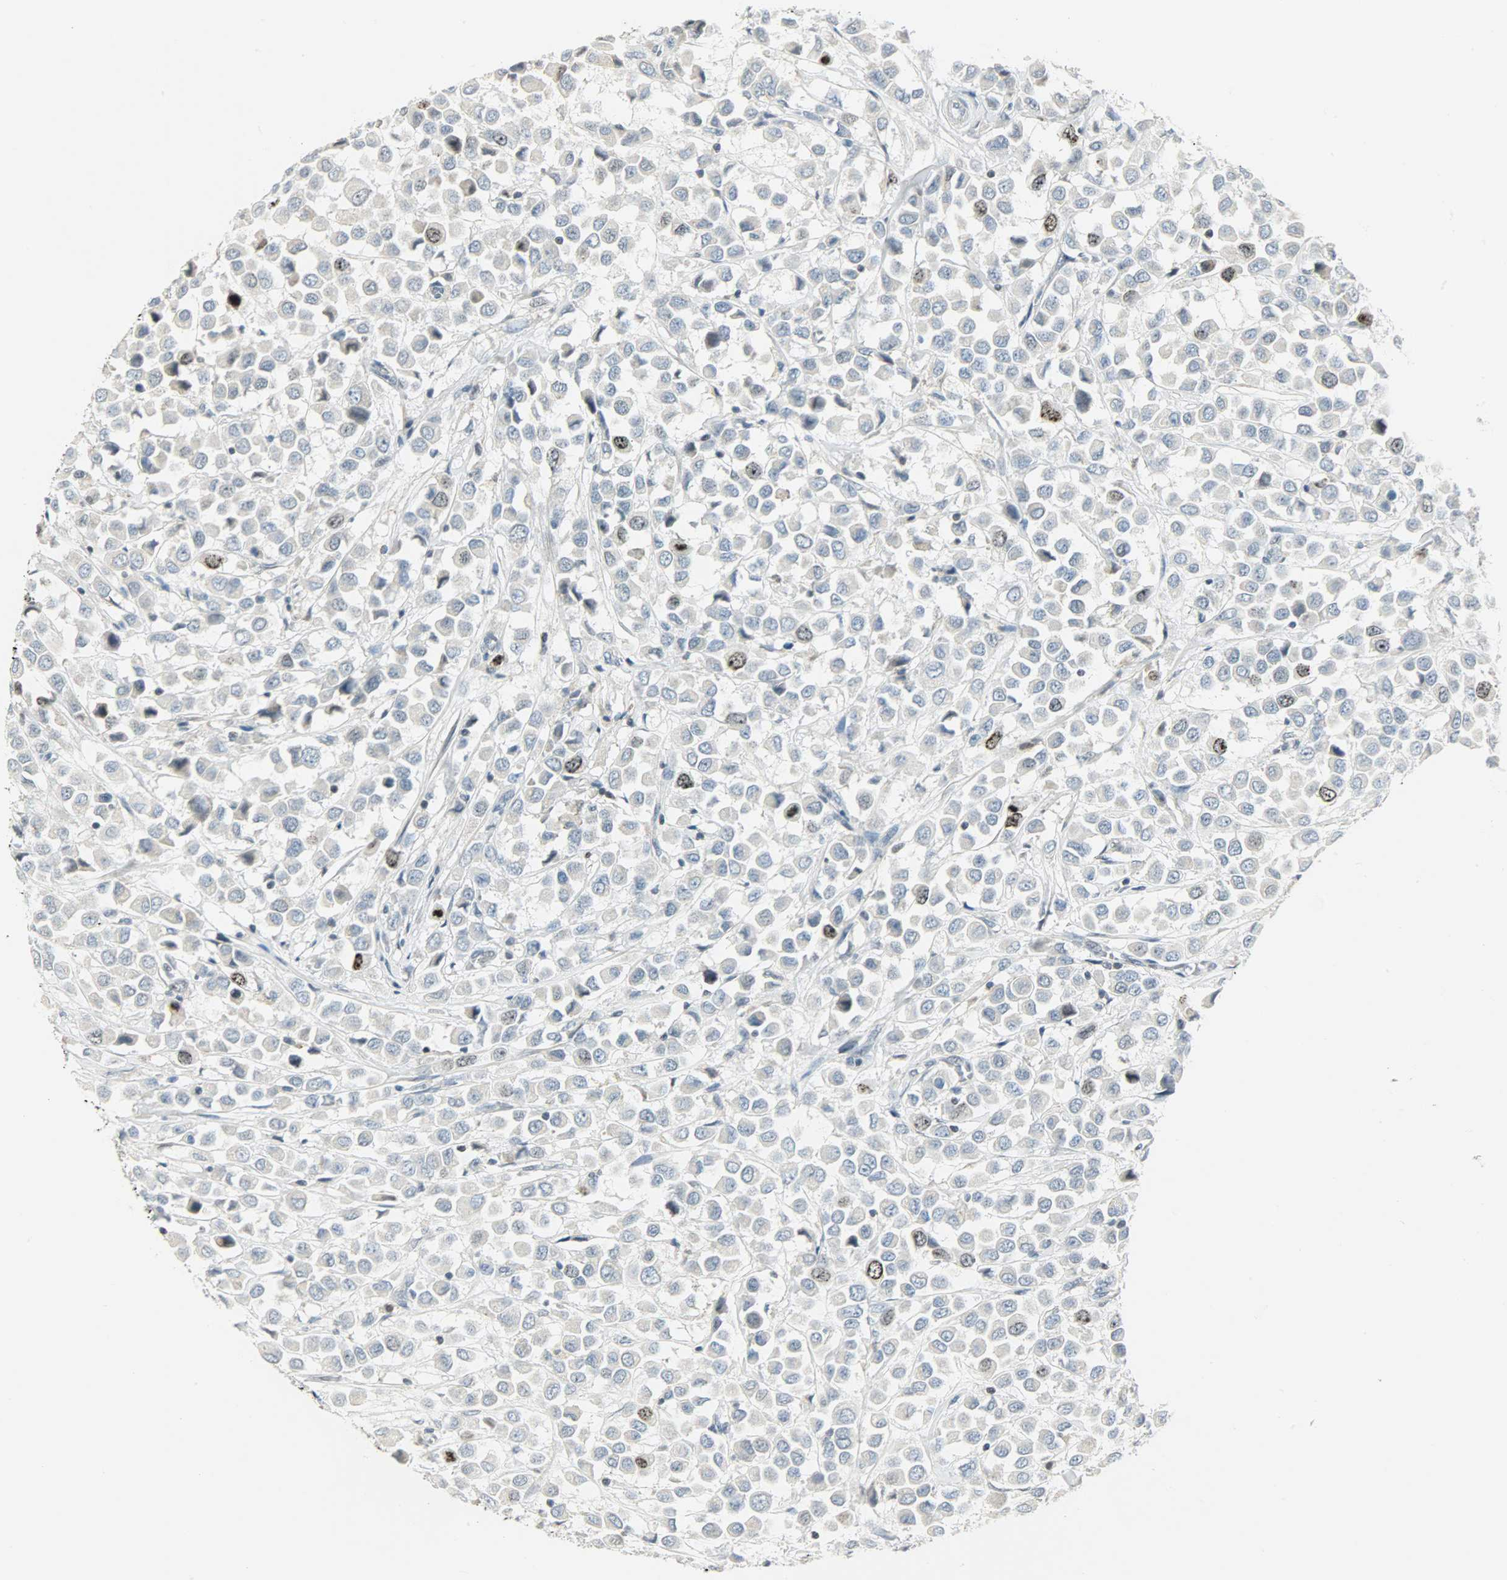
{"staining": {"intensity": "moderate", "quantity": "<25%", "location": "nuclear"}, "tissue": "breast cancer", "cell_type": "Tumor cells", "image_type": "cancer", "snomed": [{"axis": "morphology", "description": "Duct carcinoma"}, {"axis": "topography", "description": "Breast"}], "caption": "Protein staining reveals moderate nuclear positivity in about <25% of tumor cells in breast cancer.", "gene": "AURKB", "patient": {"sex": "female", "age": 61}}